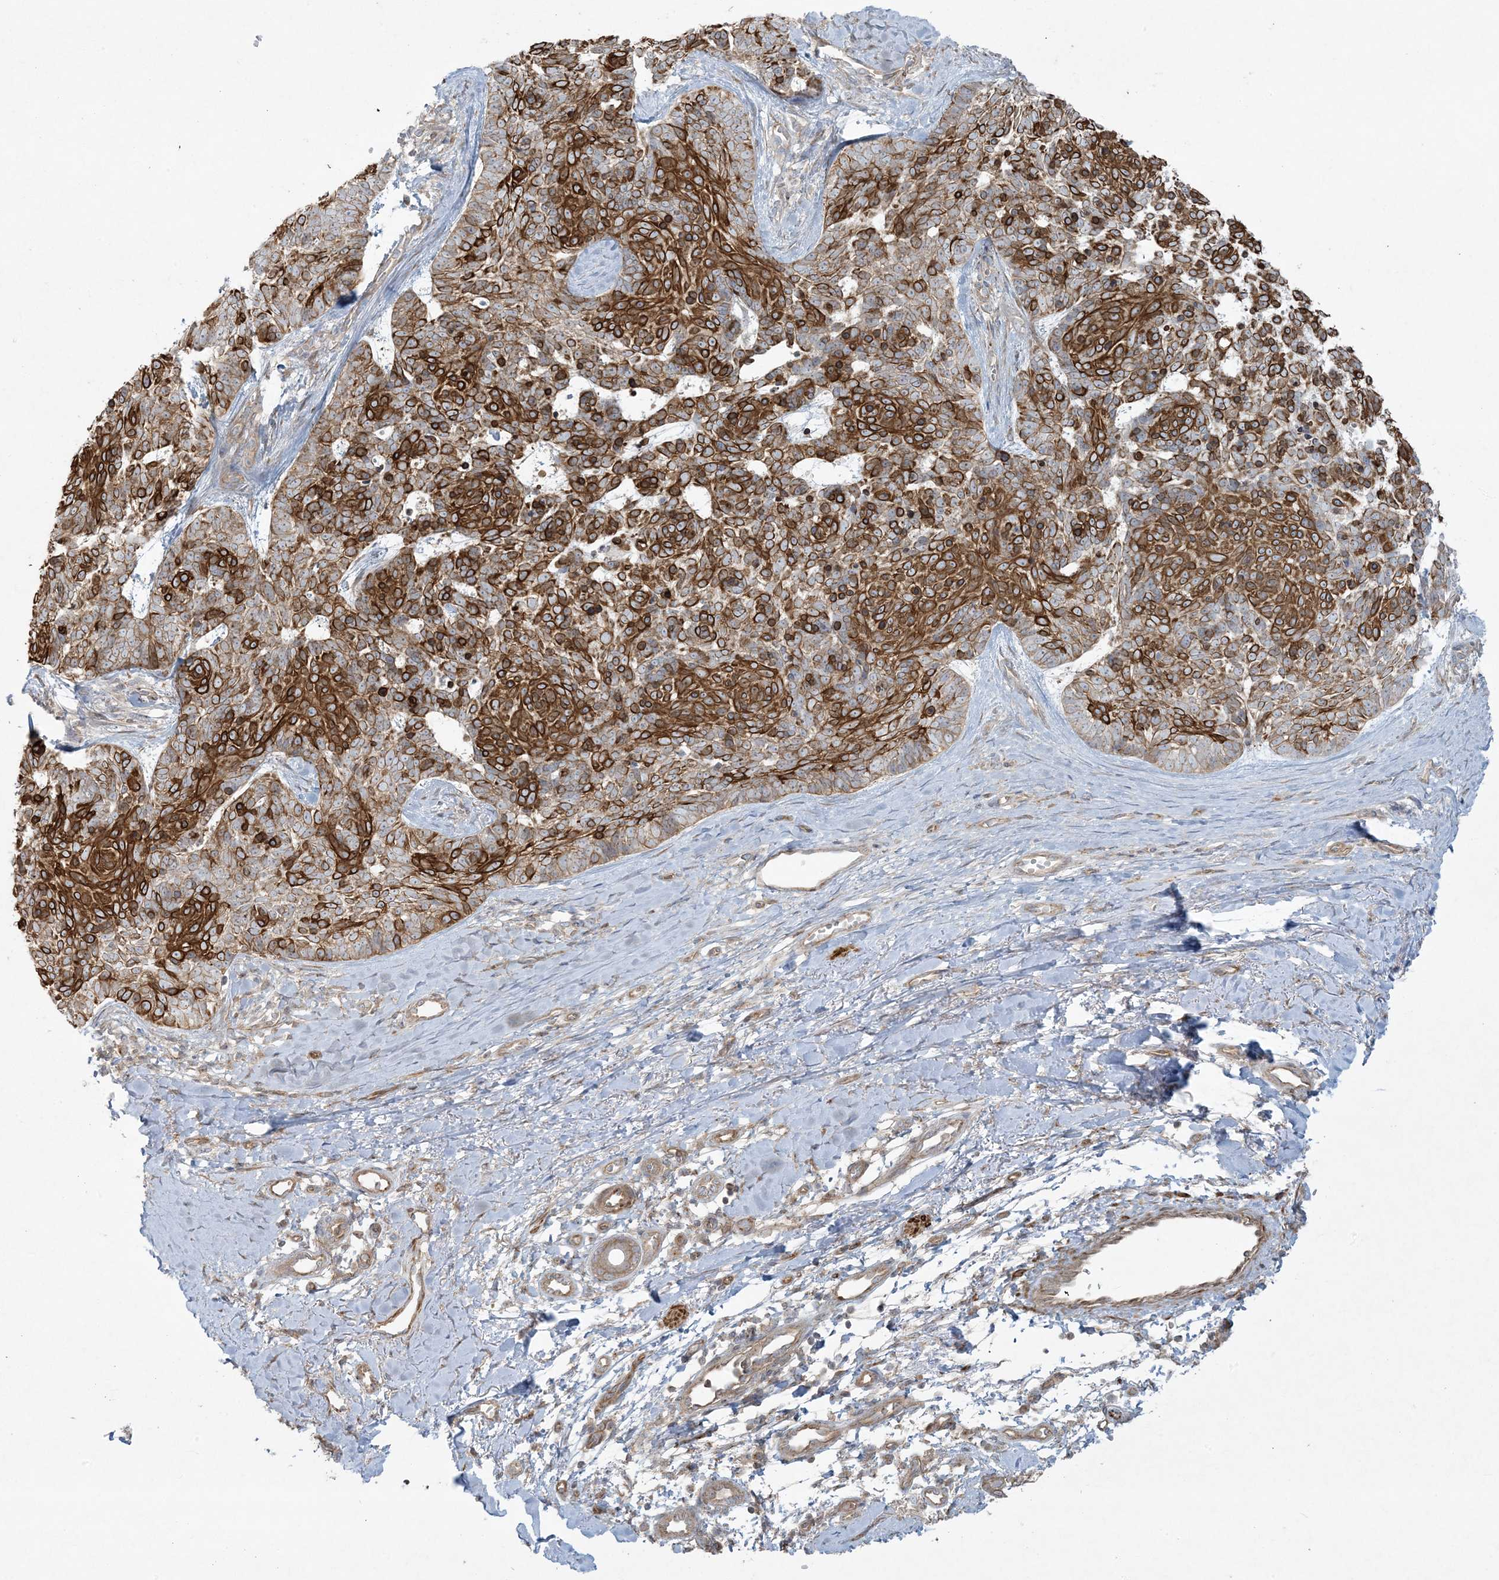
{"staining": {"intensity": "strong", "quantity": ">75%", "location": "cytoplasmic/membranous"}, "tissue": "skin cancer", "cell_type": "Tumor cells", "image_type": "cancer", "snomed": [{"axis": "morphology", "description": "Basal cell carcinoma"}, {"axis": "topography", "description": "Skin"}], "caption": "About >75% of tumor cells in skin basal cell carcinoma exhibit strong cytoplasmic/membranous protein positivity as visualized by brown immunohistochemical staining.", "gene": "PIK3R4", "patient": {"sex": "female", "age": 81}}